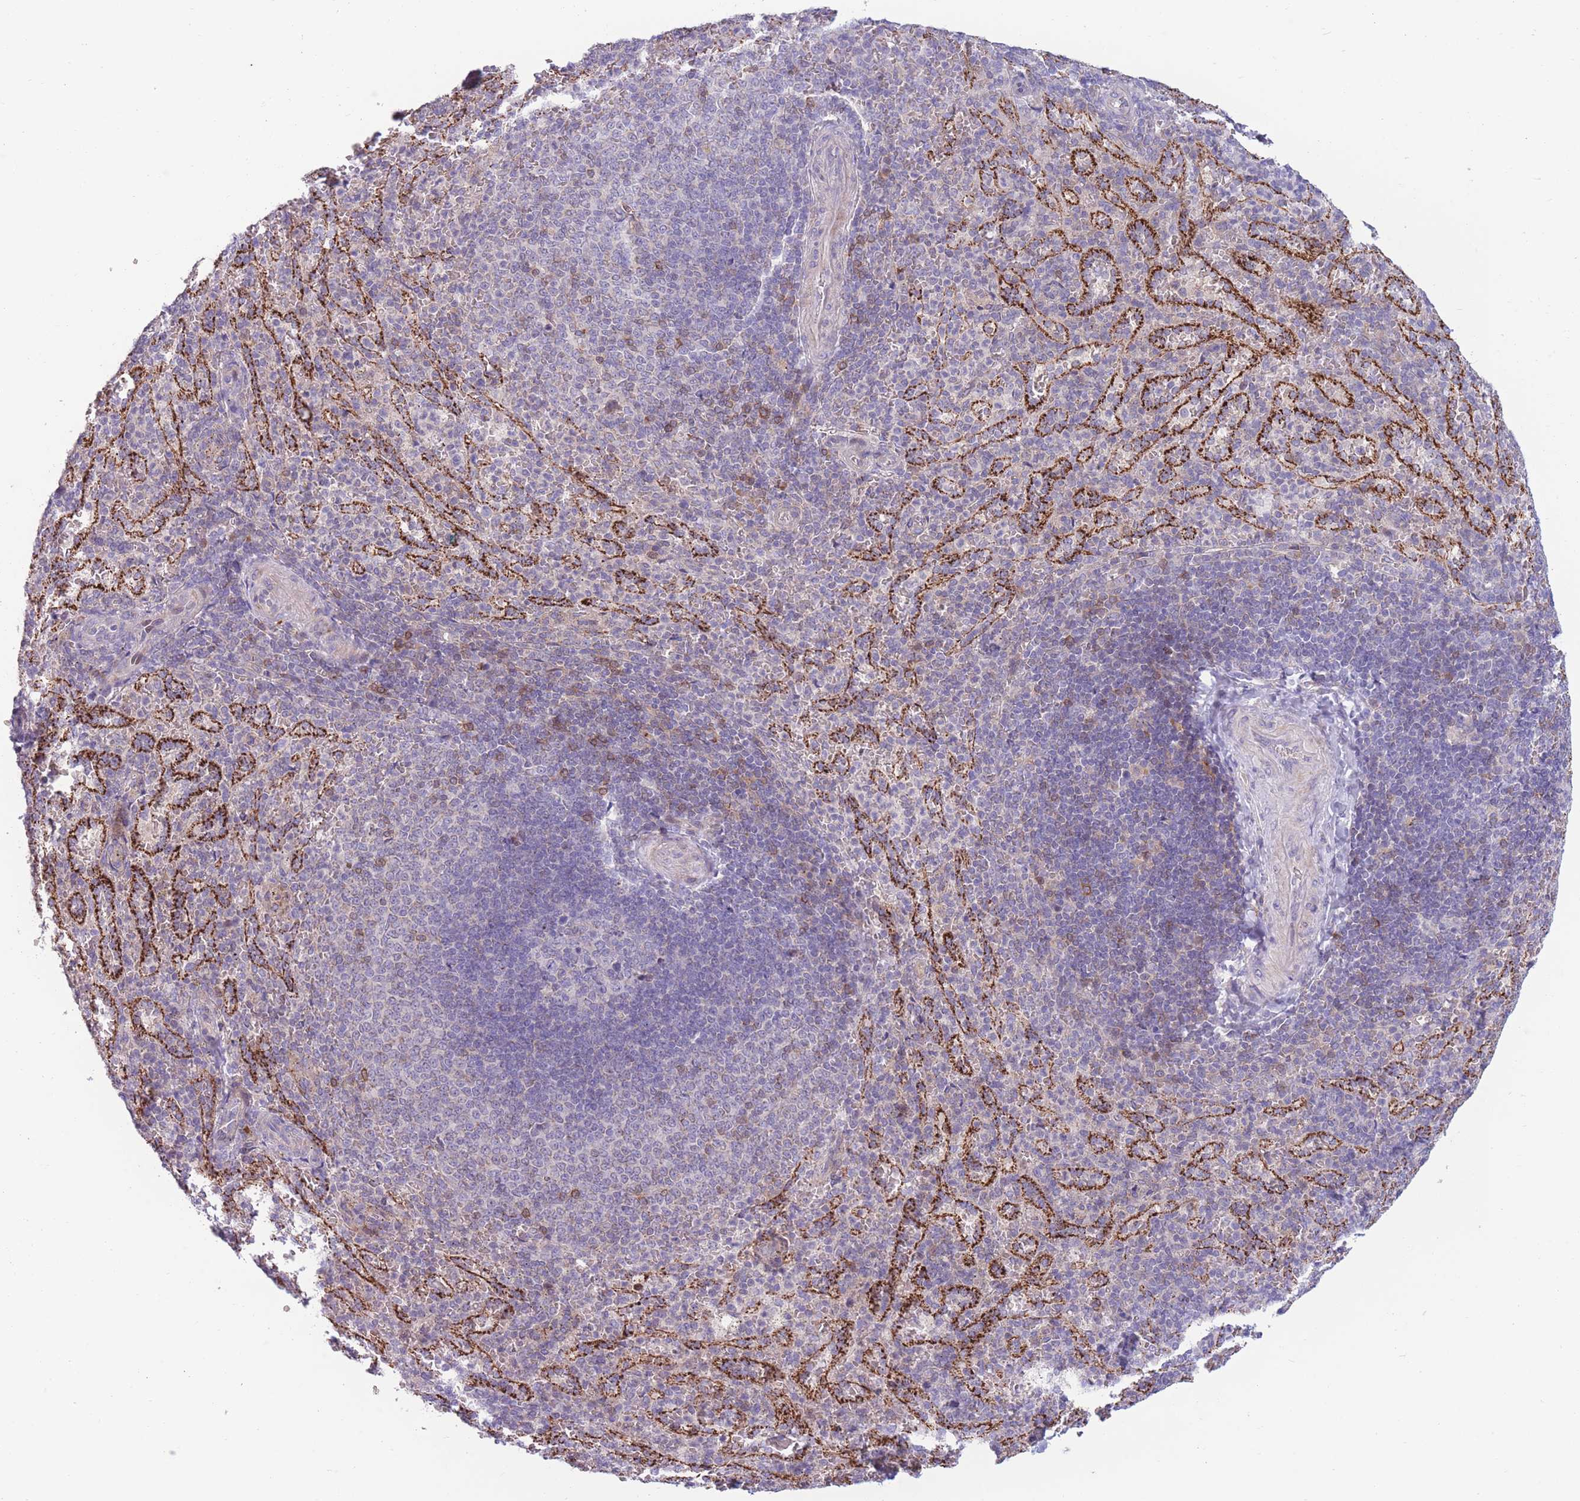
{"staining": {"intensity": "negative", "quantity": "none", "location": "none"}, "tissue": "spleen", "cell_type": "Cells in red pulp", "image_type": "normal", "snomed": [{"axis": "morphology", "description": "Normal tissue, NOS"}, {"axis": "topography", "description": "Spleen"}], "caption": "Immunohistochemistry photomicrograph of normal spleen: spleen stained with DAB demonstrates no significant protein expression in cells in red pulp.", "gene": "PDE4A", "patient": {"sex": "female", "age": 21}}